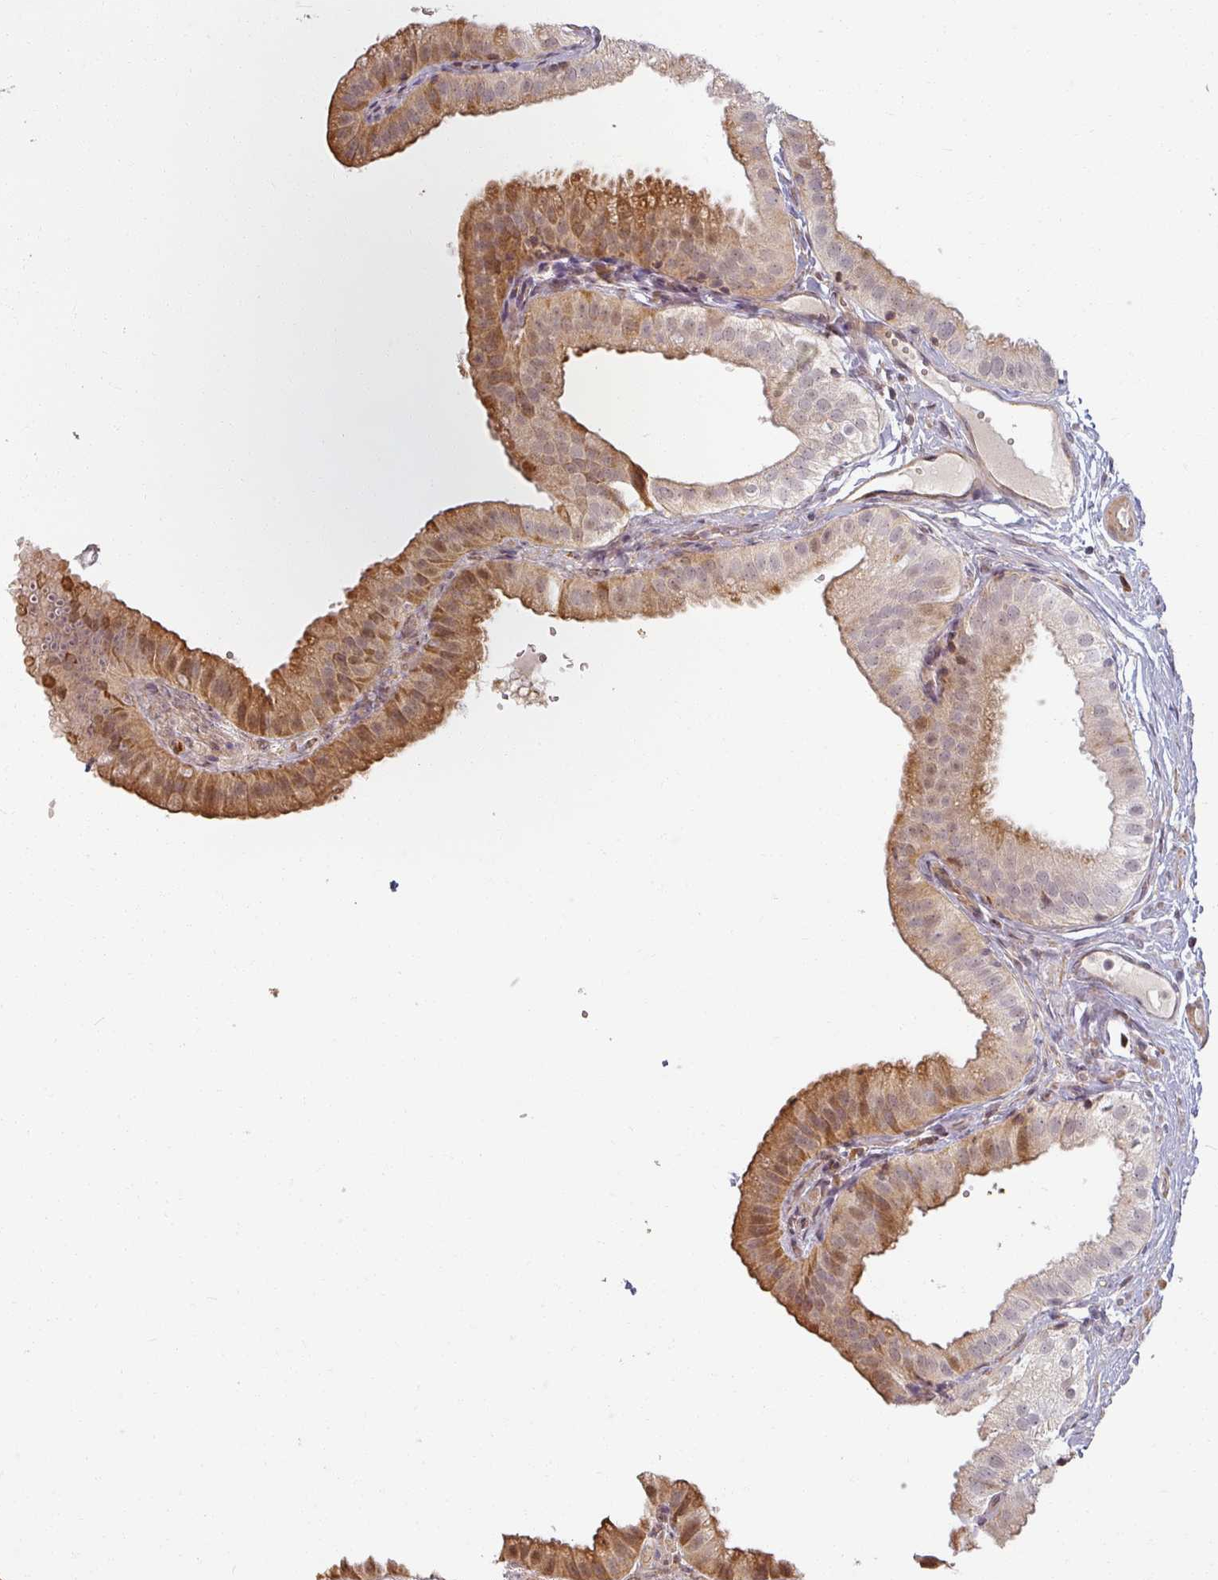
{"staining": {"intensity": "moderate", "quantity": "25%-75%", "location": "cytoplasmic/membranous,nuclear"}, "tissue": "gallbladder", "cell_type": "Glandular cells", "image_type": "normal", "snomed": [{"axis": "morphology", "description": "Normal tissue, NOS"}, {"axis": "topography", "description": "Gallbladder"}], "caption": "An immunohistochemistry (IHC) histopathology image of normal tissue is shown. Protein staining in brown shows moderate cytoplasmic/membranous,nuclear positivity in gallbladder within glandular cells.", "gene": "MED19", "patient": {"sex": "female", "age": 61}}